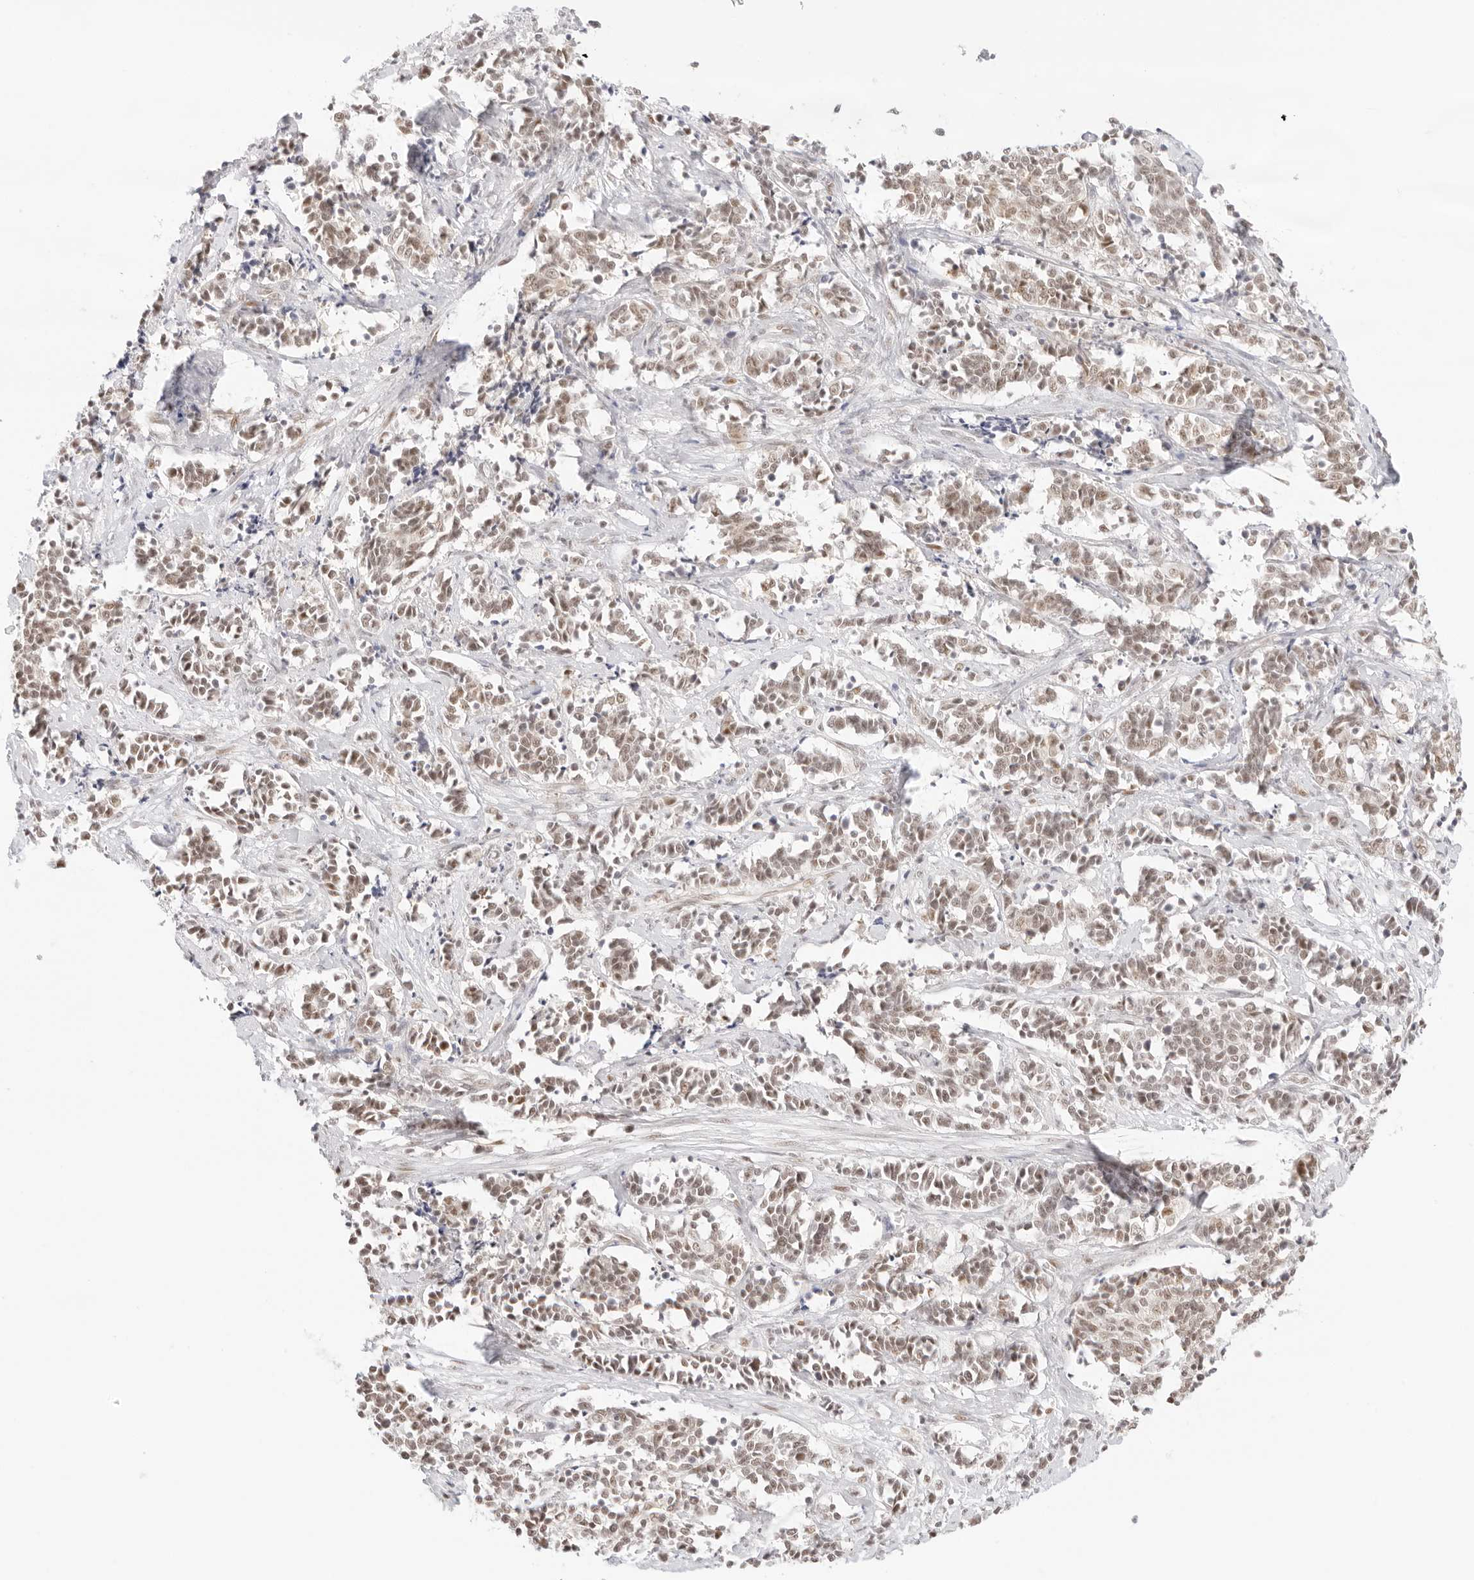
{"staining": {"intensity": "weak", "quantity": ">75%", "location": "nuclear"}, "tissue": "cervical cancer", "cell_type": "Tumor cells", "image_type": "cancer", "snomed": [{"axis": "morphology", "description": "Normal tissue, NOS"}, {"axis": "morphology", "description": "Squamous cell carcinoma, NOS"}, {"axis": "topography", "description": "Cervix"}], "caption": "Squamous cell carcinoma (cervical) stained for a protein (brown) shows weak nuclear positive staining in approximately >75% of tumor cells.", "gene": "ITGA6", "patient": {"sex": "female", "age": 35}}